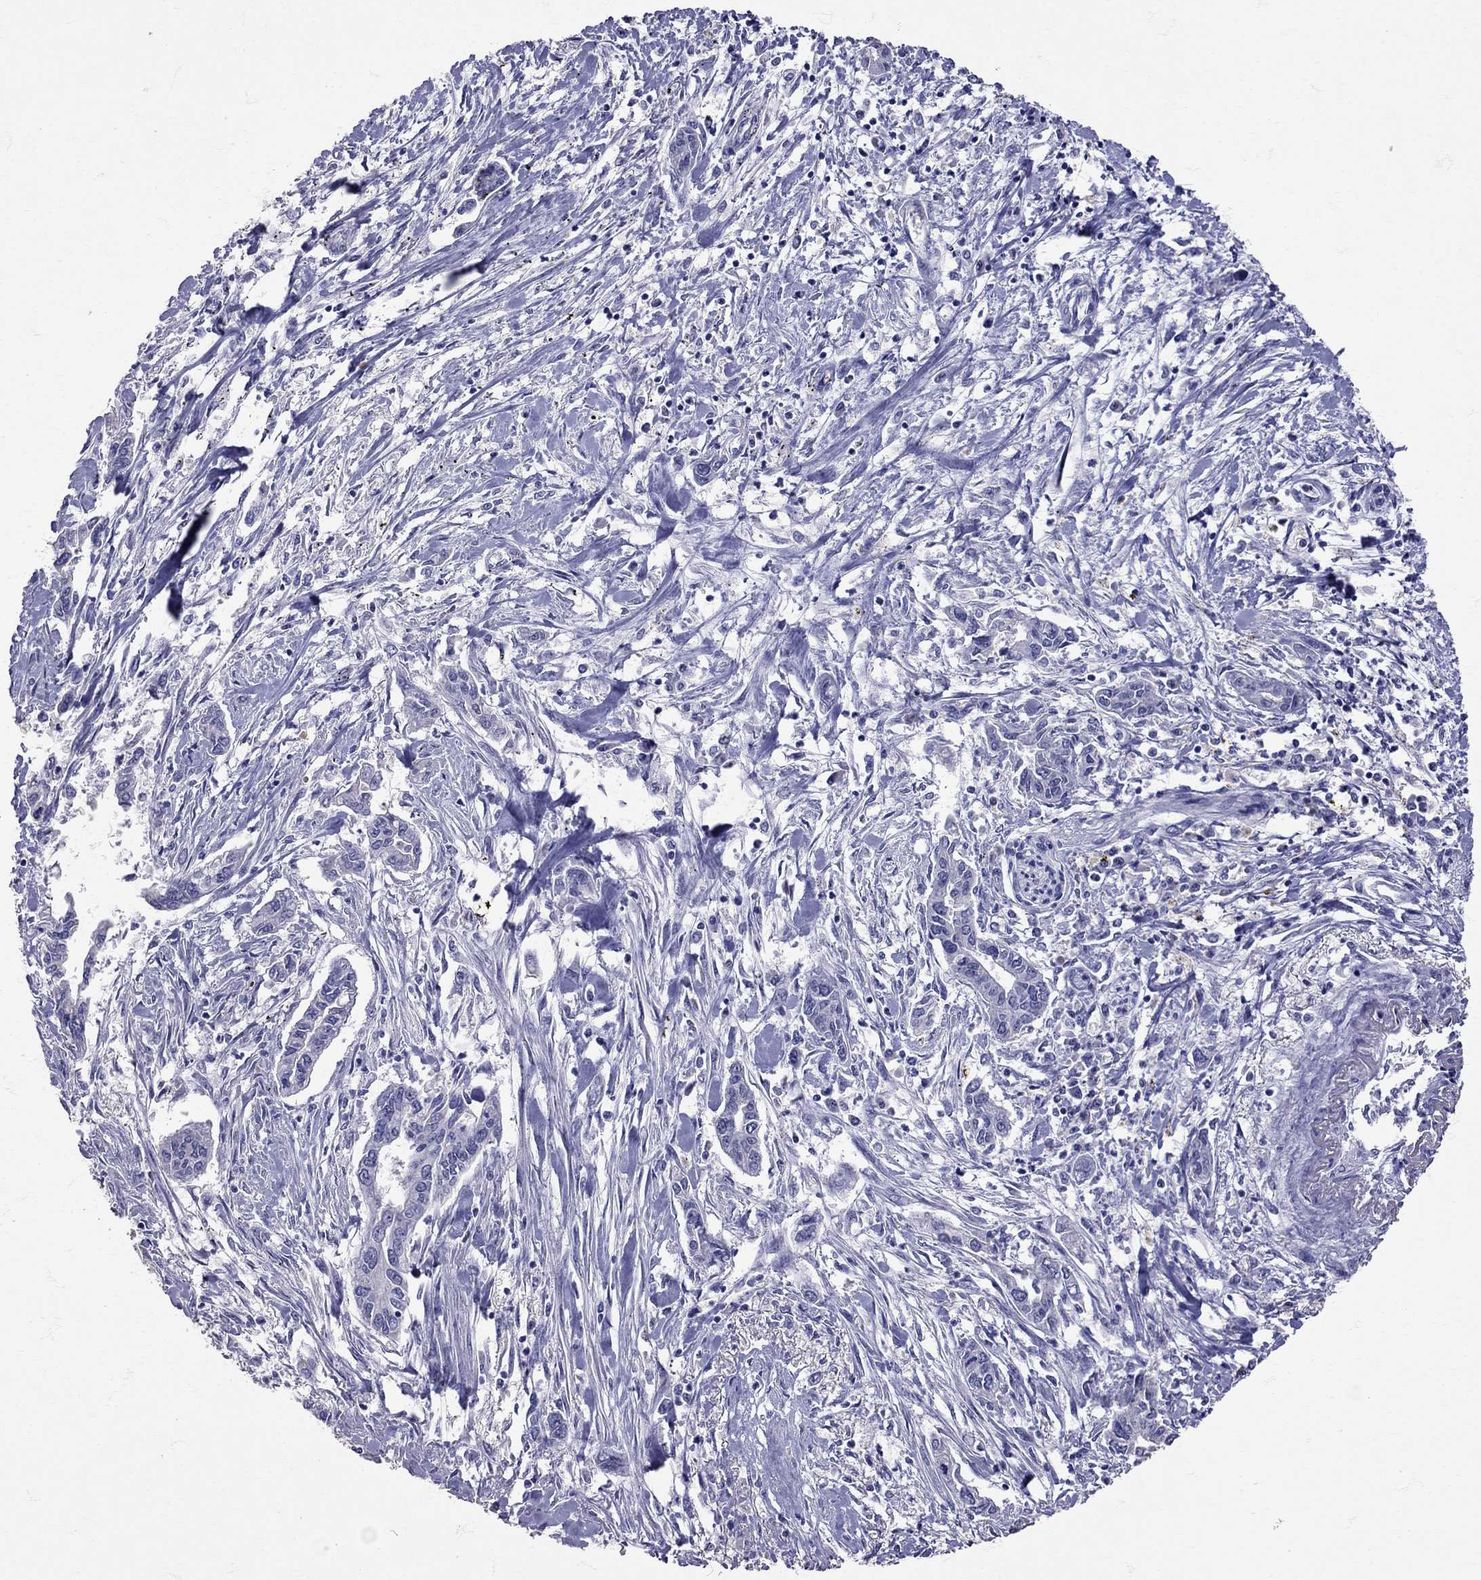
{"staining": {"intensity": "negative", "quantity": "none", "location": "none"}, "tissue": "pancreatic cancer", "cell_type": "Tumor cells", "image_type": "cancer", "snomed": [{"axis": "morphology", "description": "Adenocarcinoma, NOS"}, {"axis": "topography", "description": "Pancreas"}], "caption": "A high-resolution photomicrograph shows immunohistochemistry staining of pancreatic cancer (adenocarcinoma), which reveals no significant expression in tumor cells. (Stains: DAB (3,3'-diaminobenzidine) immunohistochemistry with hematoxylin counter stain, Microscopy: brightfield microscopy at high magnification).", "gene": "TBR1", "patient": {"sex": "male", "age": 60}}